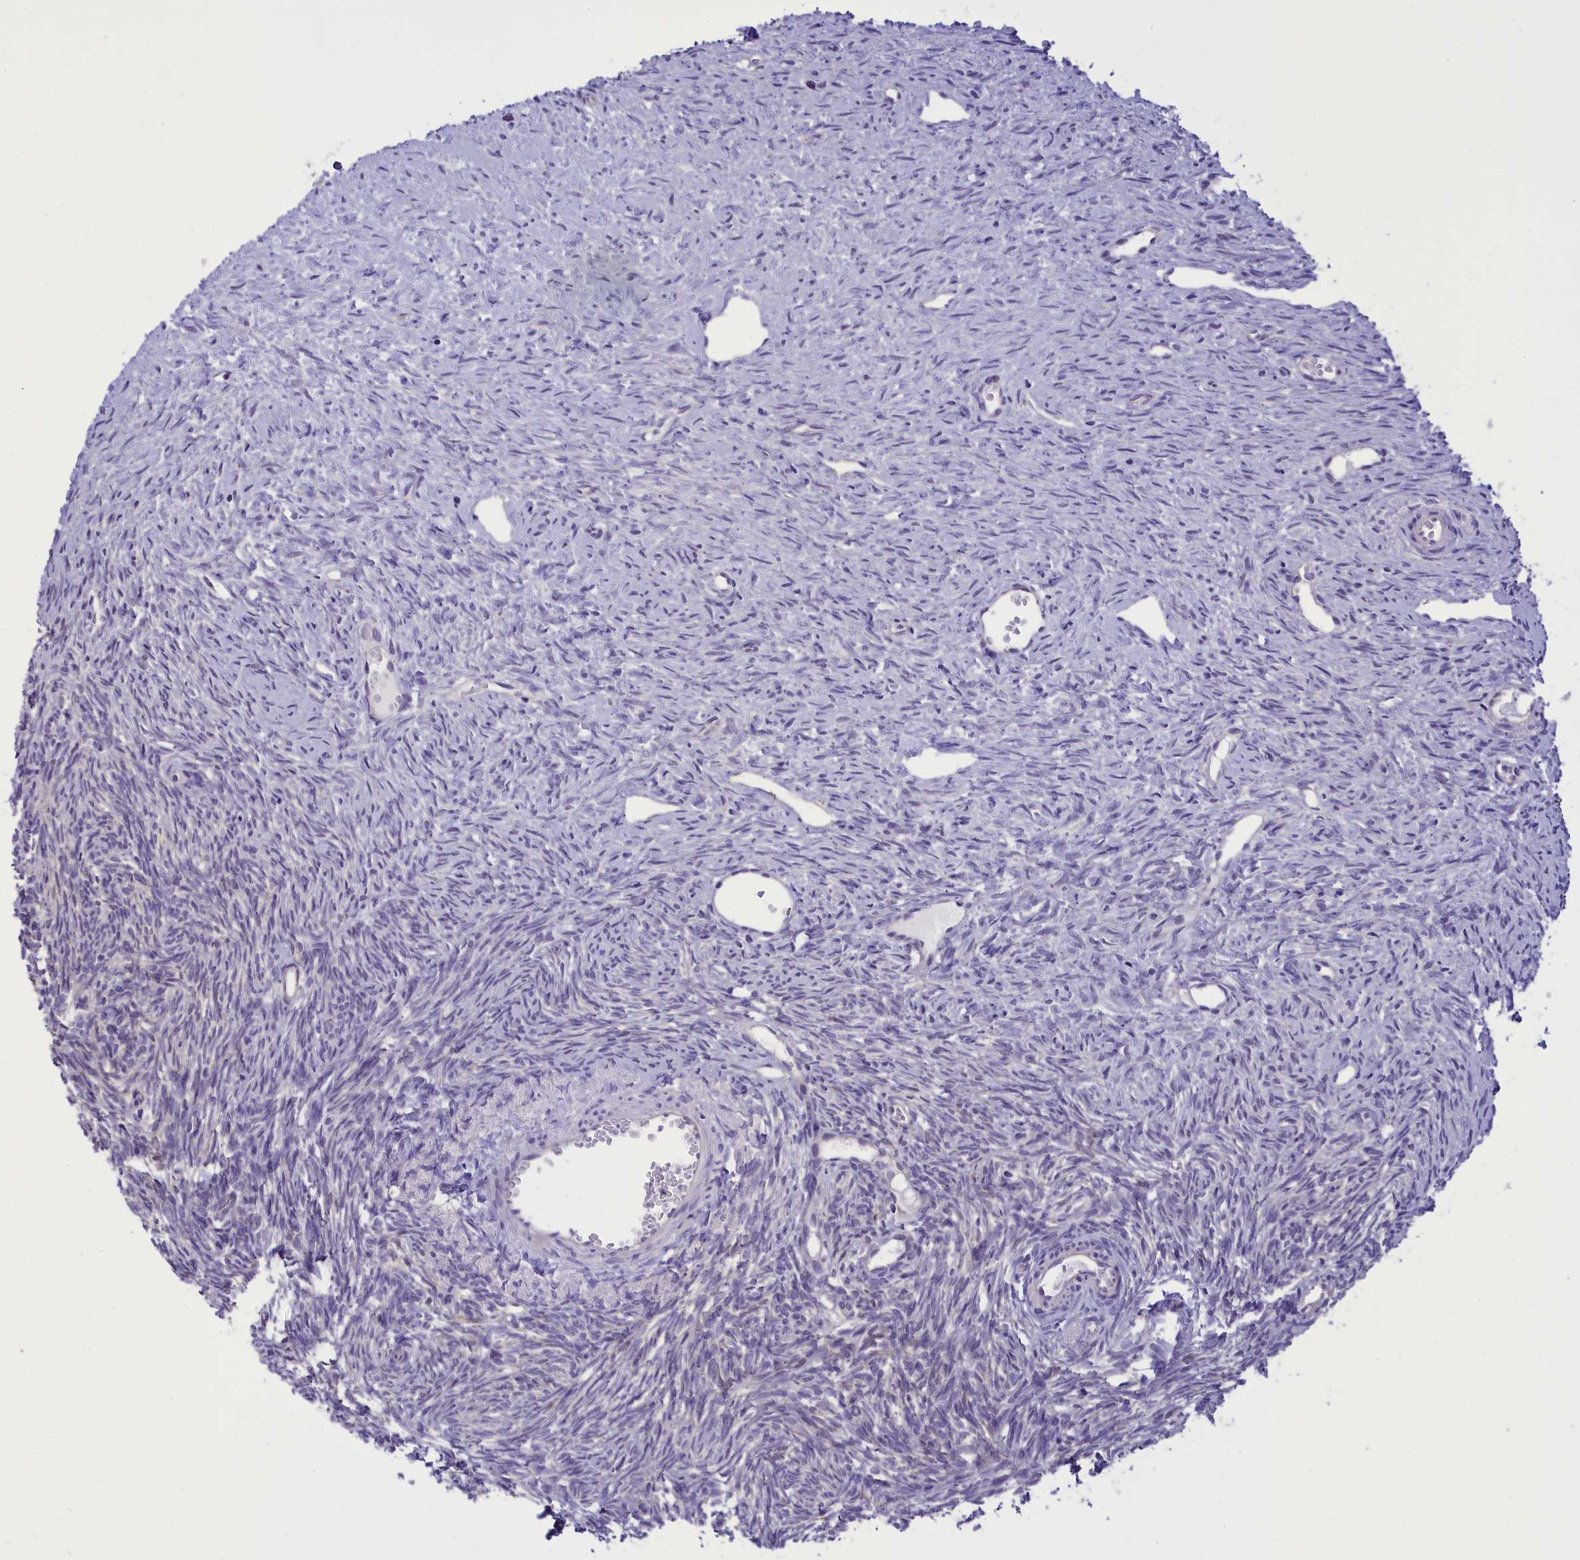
{"staining": {"intensity": "negative", "quantity": "none", "location": "none"}, "tissue": "ovary", "cell_type": "Follicle cells", "image_type": "normal", "snomed": [{"axis": "morphology", "description": "Normal tissue, NOS"}, {"axis": "topography", "description": "Ovary"}], "caption": "Follicle cells show no significant expression in normal ovary. (DAB (3,3'-diaminobenzidine) IHC visualized using brightfield microscopy, high magnification).", "gene": "DCAF16", "patient": {"sex": "female", "age": 51}}